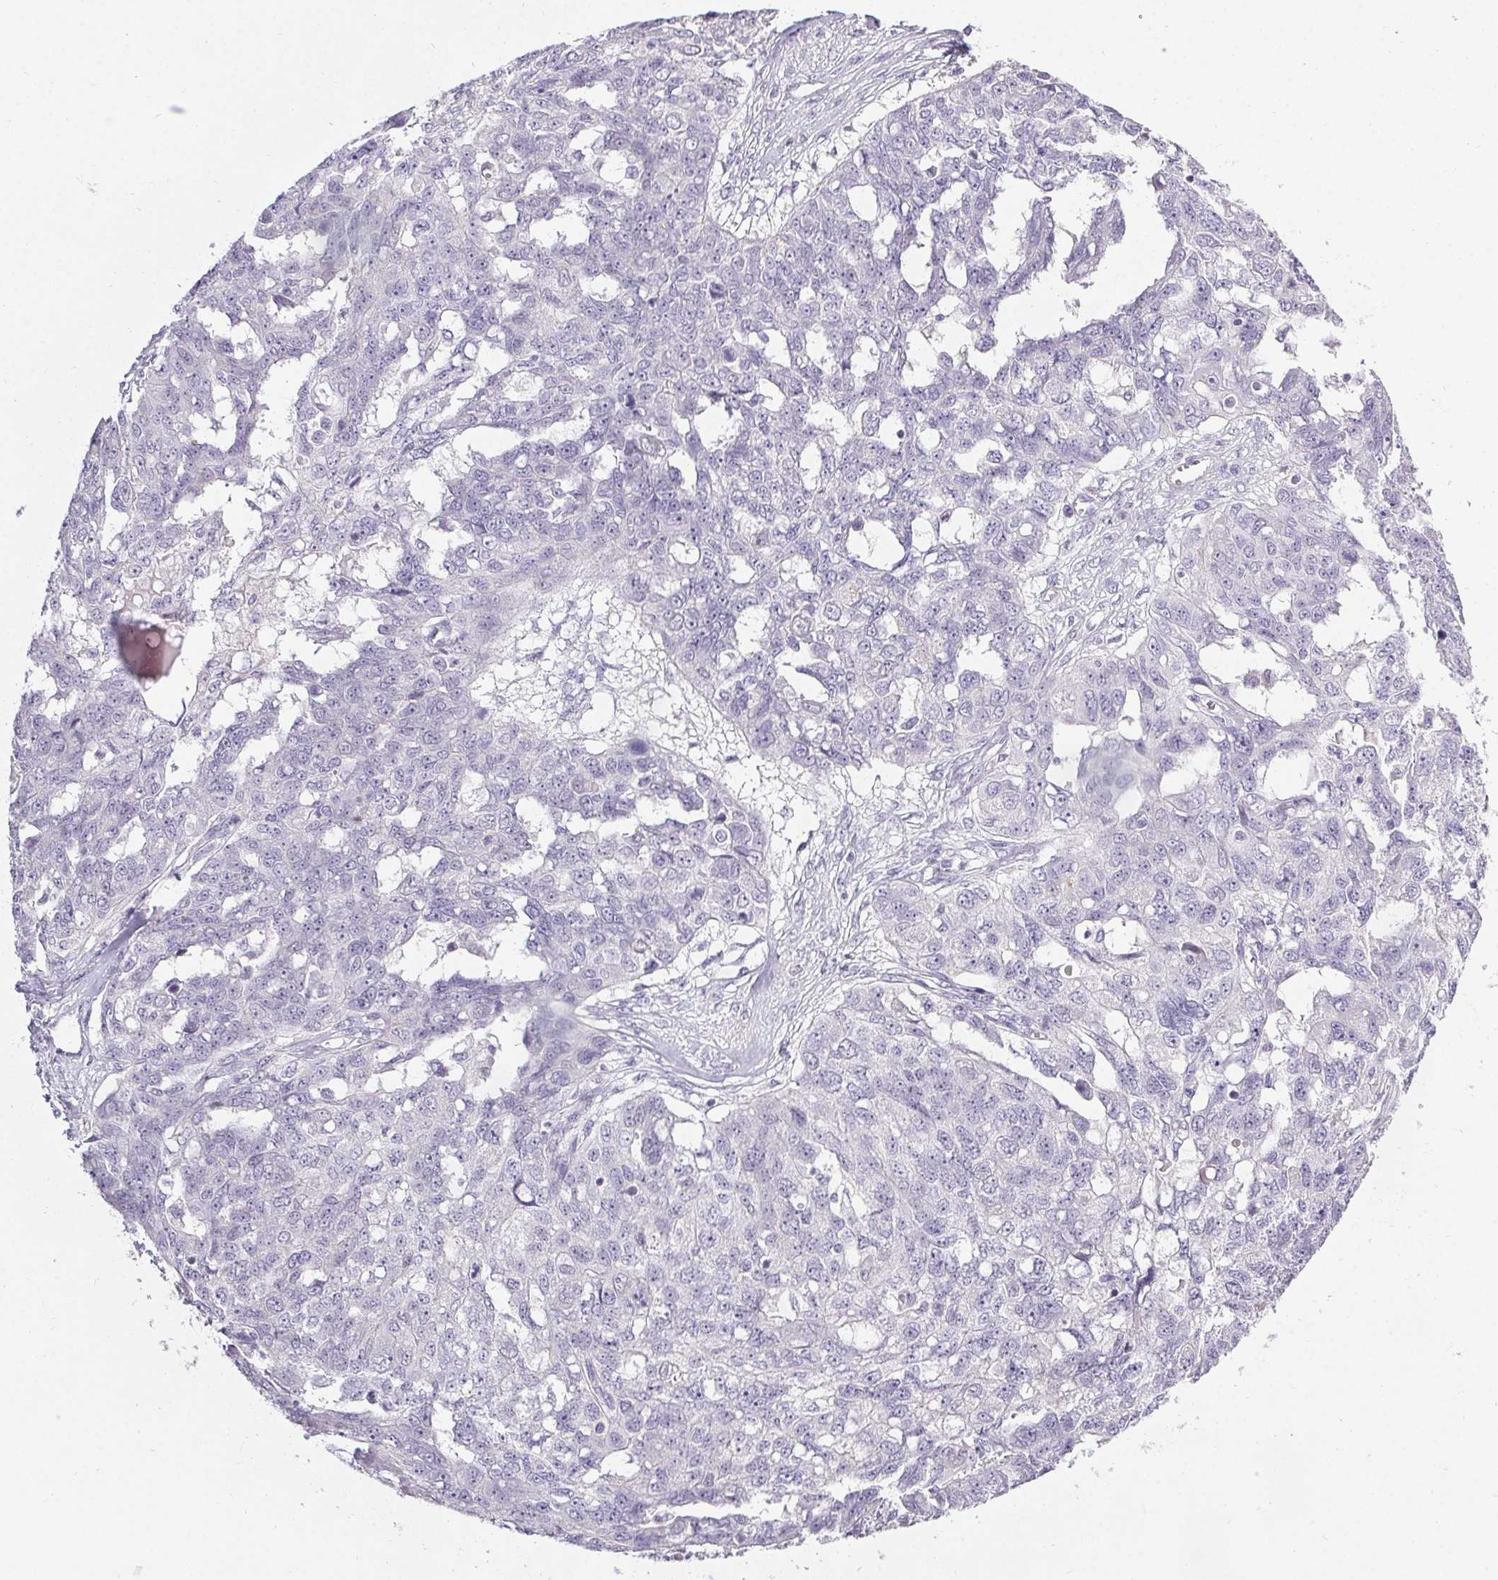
{"staining": {"intensity": "negative", "quantity": "none", "location": "none"}, "tissue": "ovarian cancer", "cell_type": "Tumor cells", "image_type": "cancer", "snomed": [{"axis": "morphology", "description": "Carcinoma, endometroid"}, {"axis": "topography", "description": "Ovary"}], "caption": "Histopathology image shows no protein staining in tumor cells of ovarian endometroid carcinoma tissue.", "gene": "PMEL", "patient": {"sex": "female", "age": 70}}